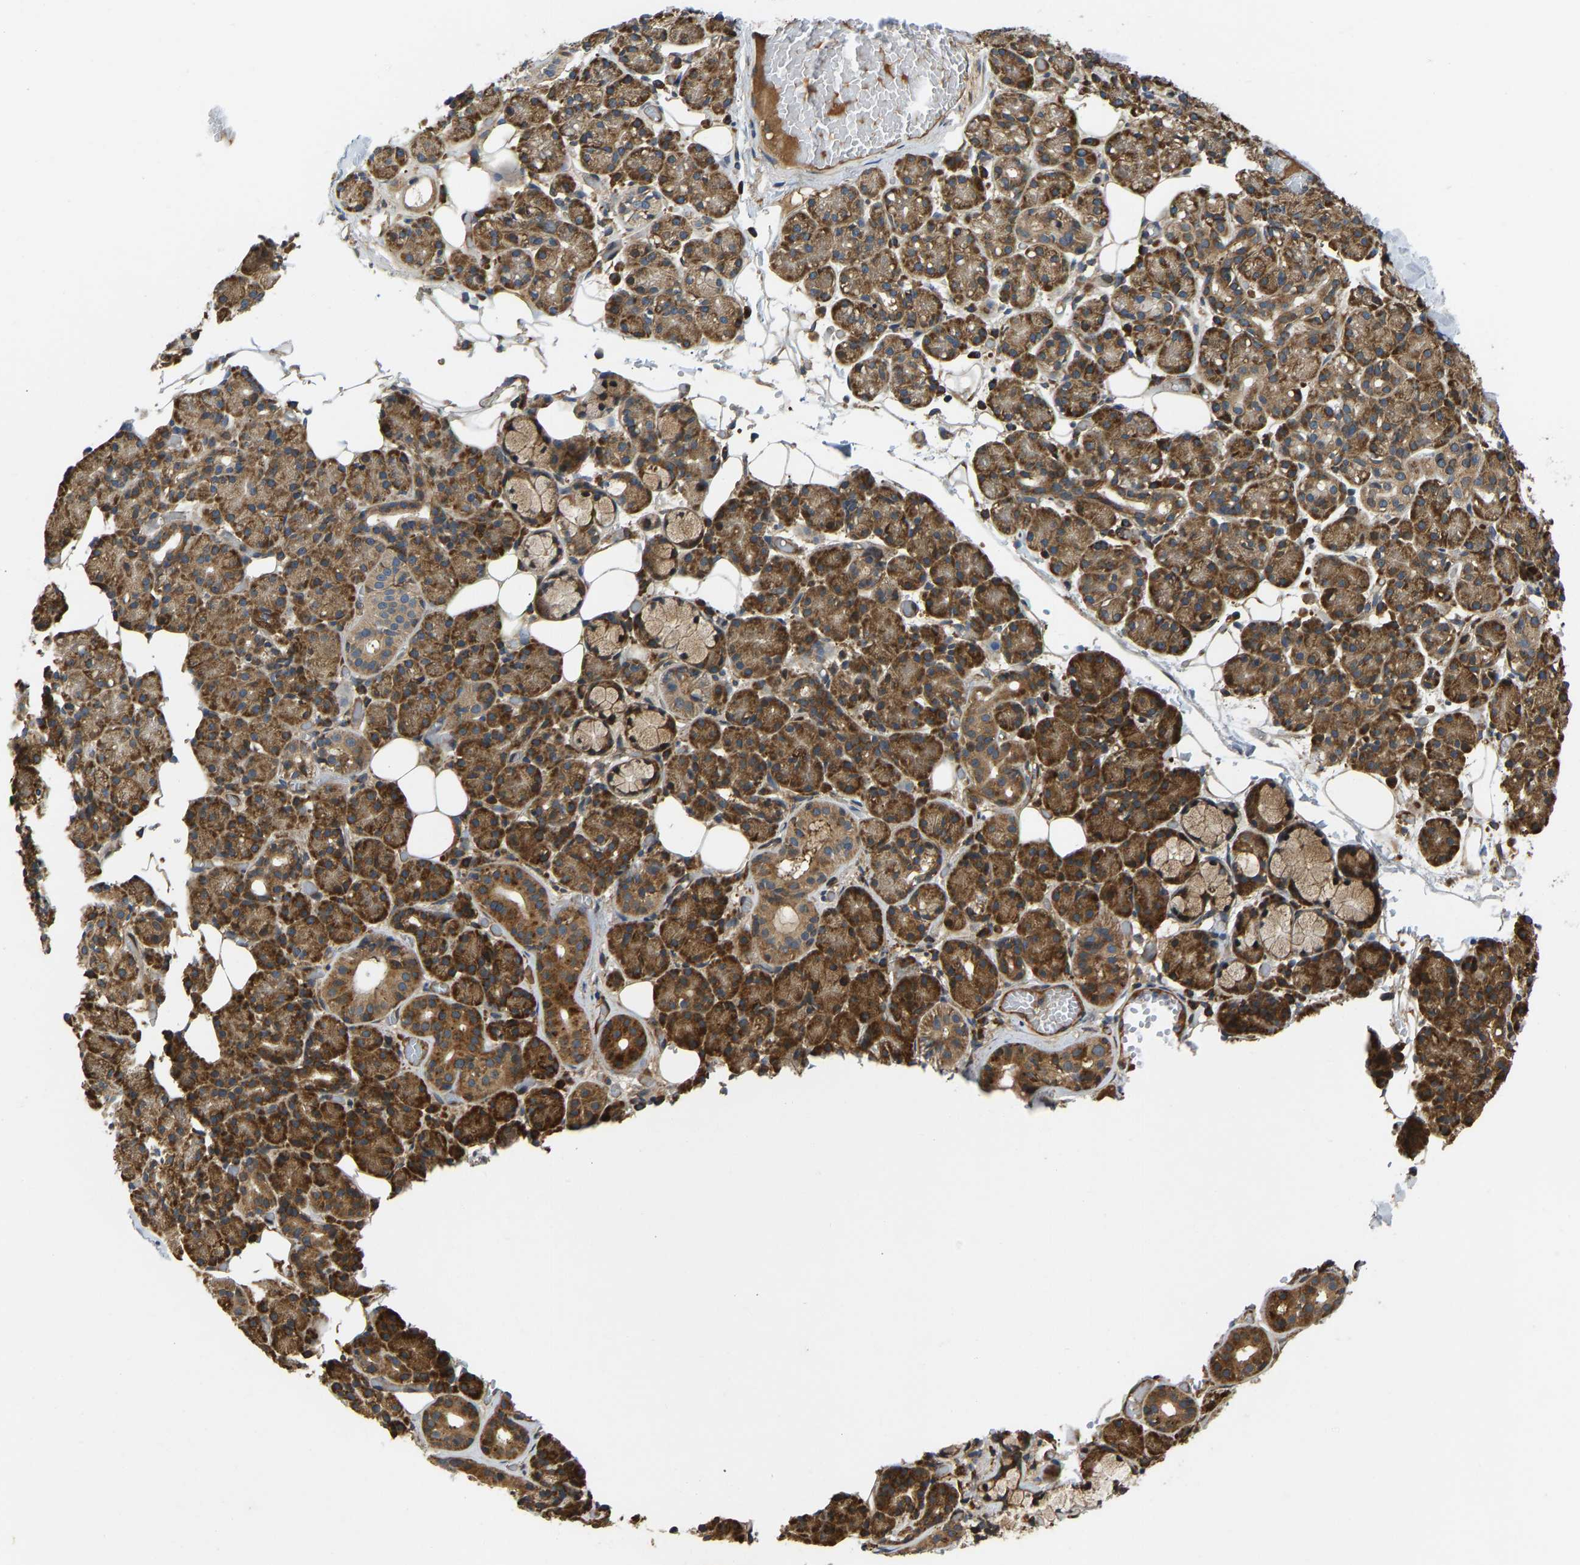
{"staining": {"intensity": "strong", "quantity": ">75%", "location": "cytoplasmic/membranous"}, "tissue": "salivary gland", "cell_type": "Glandular cells", "image_type": "normal", "snomed": [{"axis": "morphology", "description": "Normal tissue, NOS"}, {"axis": "topography", "description": "Salivary gland"}], "caption": "Salivary gland stained with immunohistochemistry exhibits strong cytoplasmic/membranous positivity in approximately >75% of glandular cells. Immunohistochemistry (ihc) stains the protein in brown and the nuclei are stained blue.", "gene": "RASGRF2", "patient": {"sex": "male", "age": 63}}